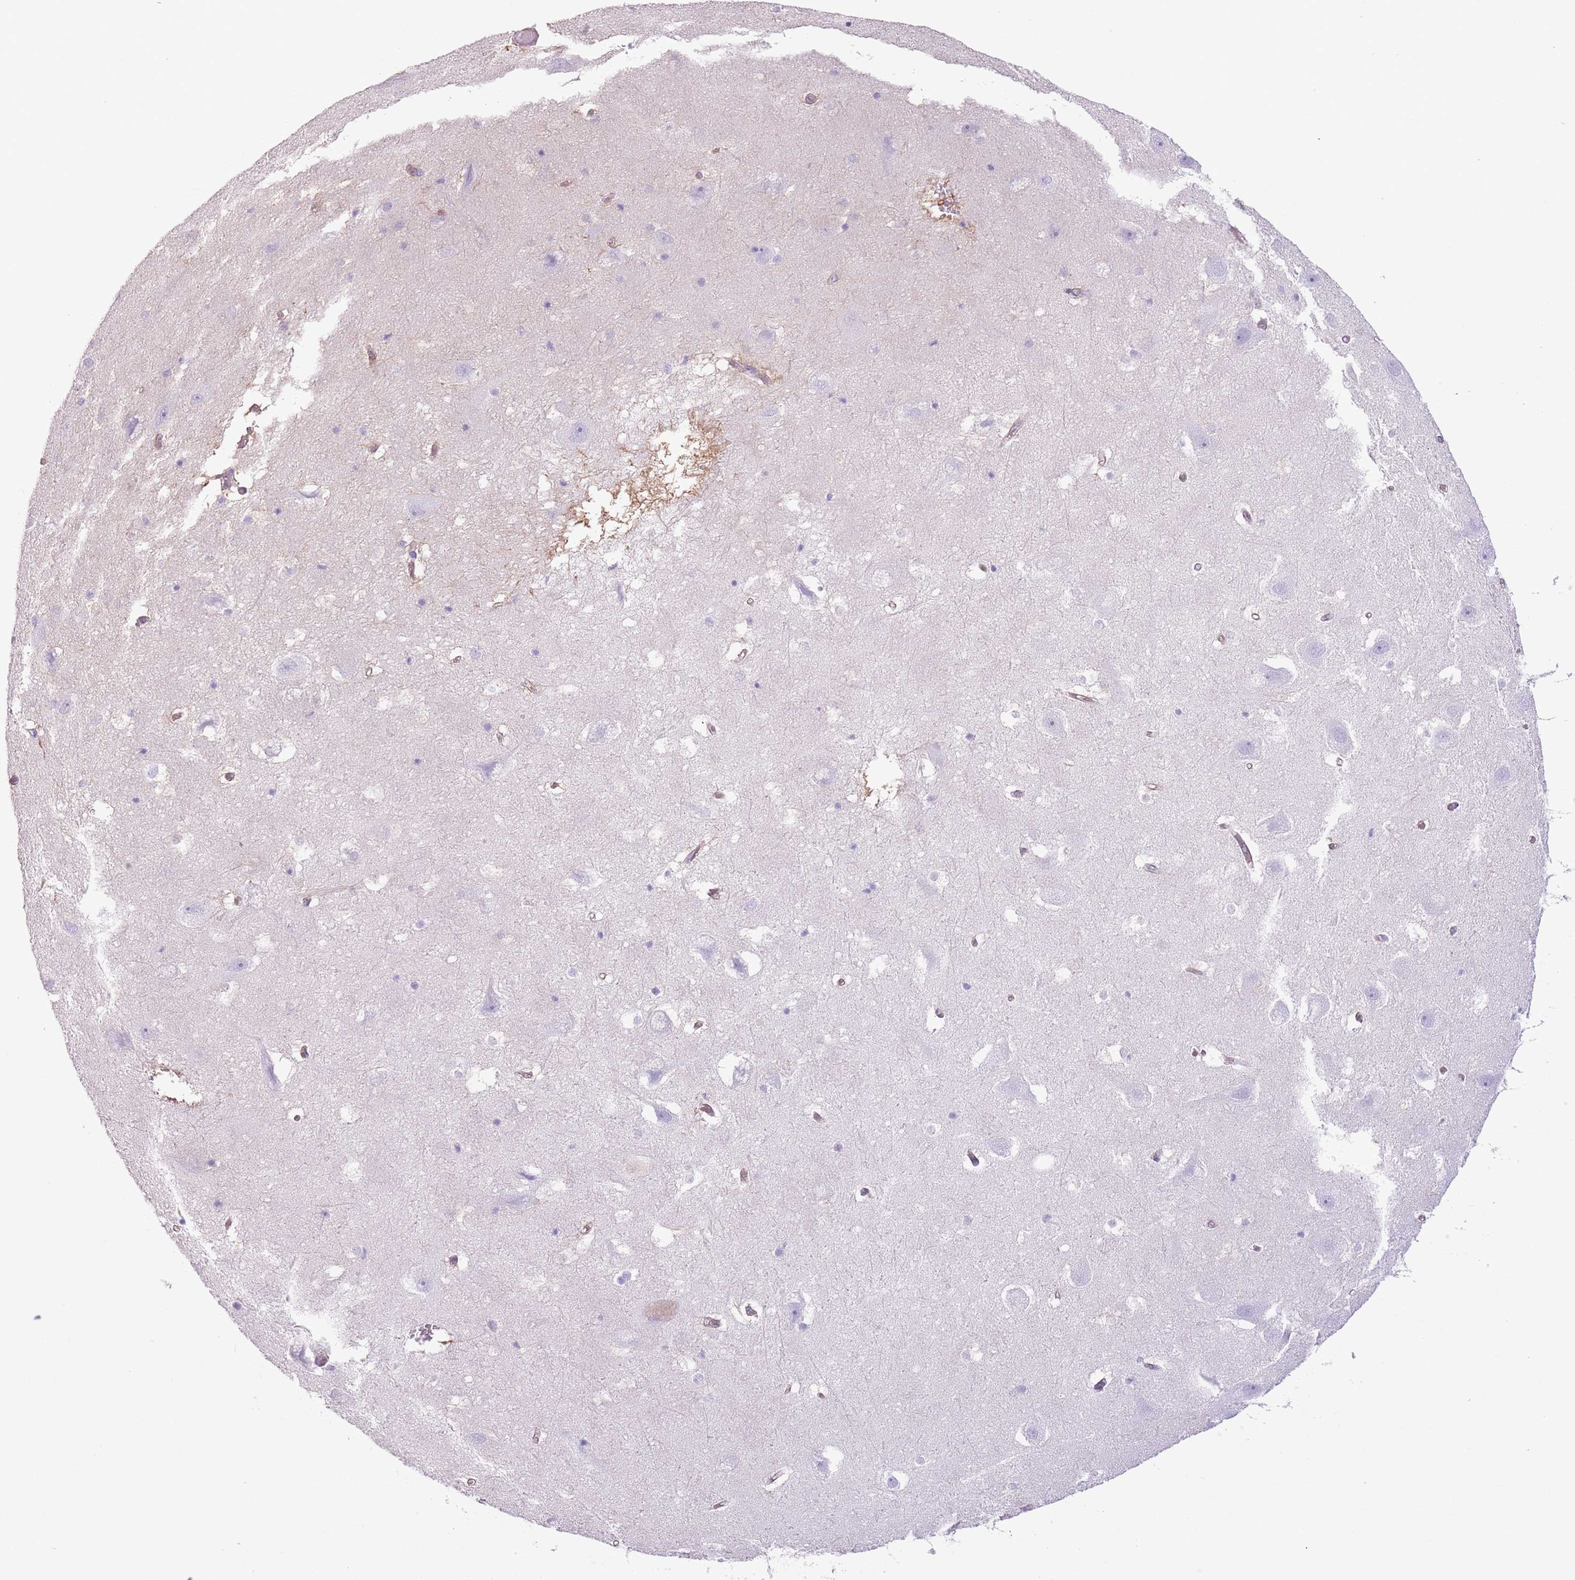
{"staining": {"intensity": "negative", "quantity": "none", "location": "none"}, "tissue": "hippocampus", "cell_type": "Glial cells", "image_type": "normal", "snomed": [{"axis": "morphology", "description": "Normal tissue, NOS"}, {"axis": "topography", "description": "Hippocampus"}], "caption": "Human hippocampus stained for a protein using IHC shows no staining in glial cells.", "gene": "RBP3", "patient": {"sex": "female", "age": 52}}